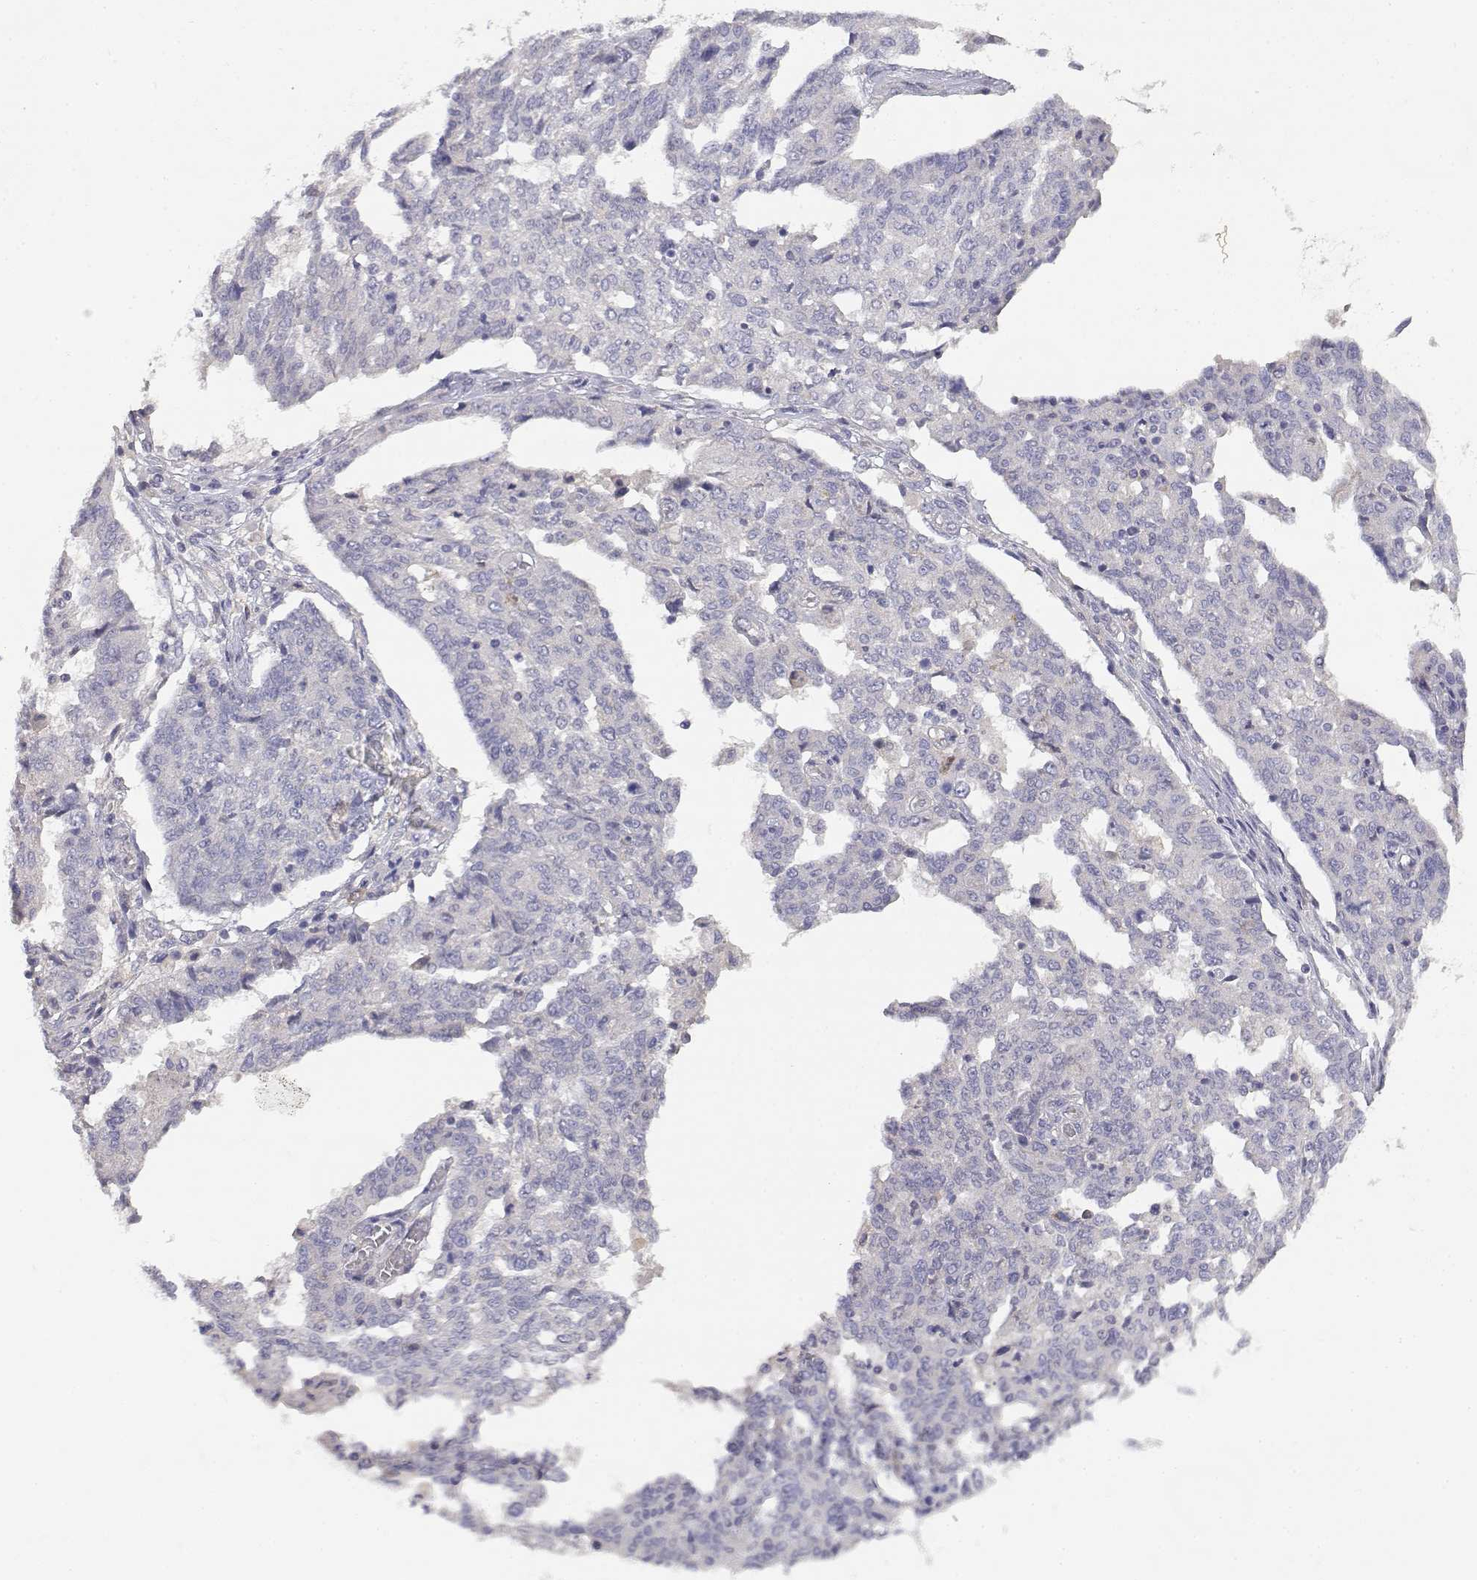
{"staining": {"intensity": "negative", "quantity": "none", "location": "none"}, "tissue": "ovarian cancer", "cell_type": "Tumor cells", "image_type": "cancer", "snomed": [{"axis": "morphology", "description": "Cystadenocarcinoma, serous, NOS"}, {"axis": "topography", "description": "Ovary"}], "caption": "DAB immunohistochemical staining of ovarian serous cystadenocarcinoma exhibits no significant positivity in tumor cells.", "gene": "ADA", "patient": {"sex": "female", "age": 67}}